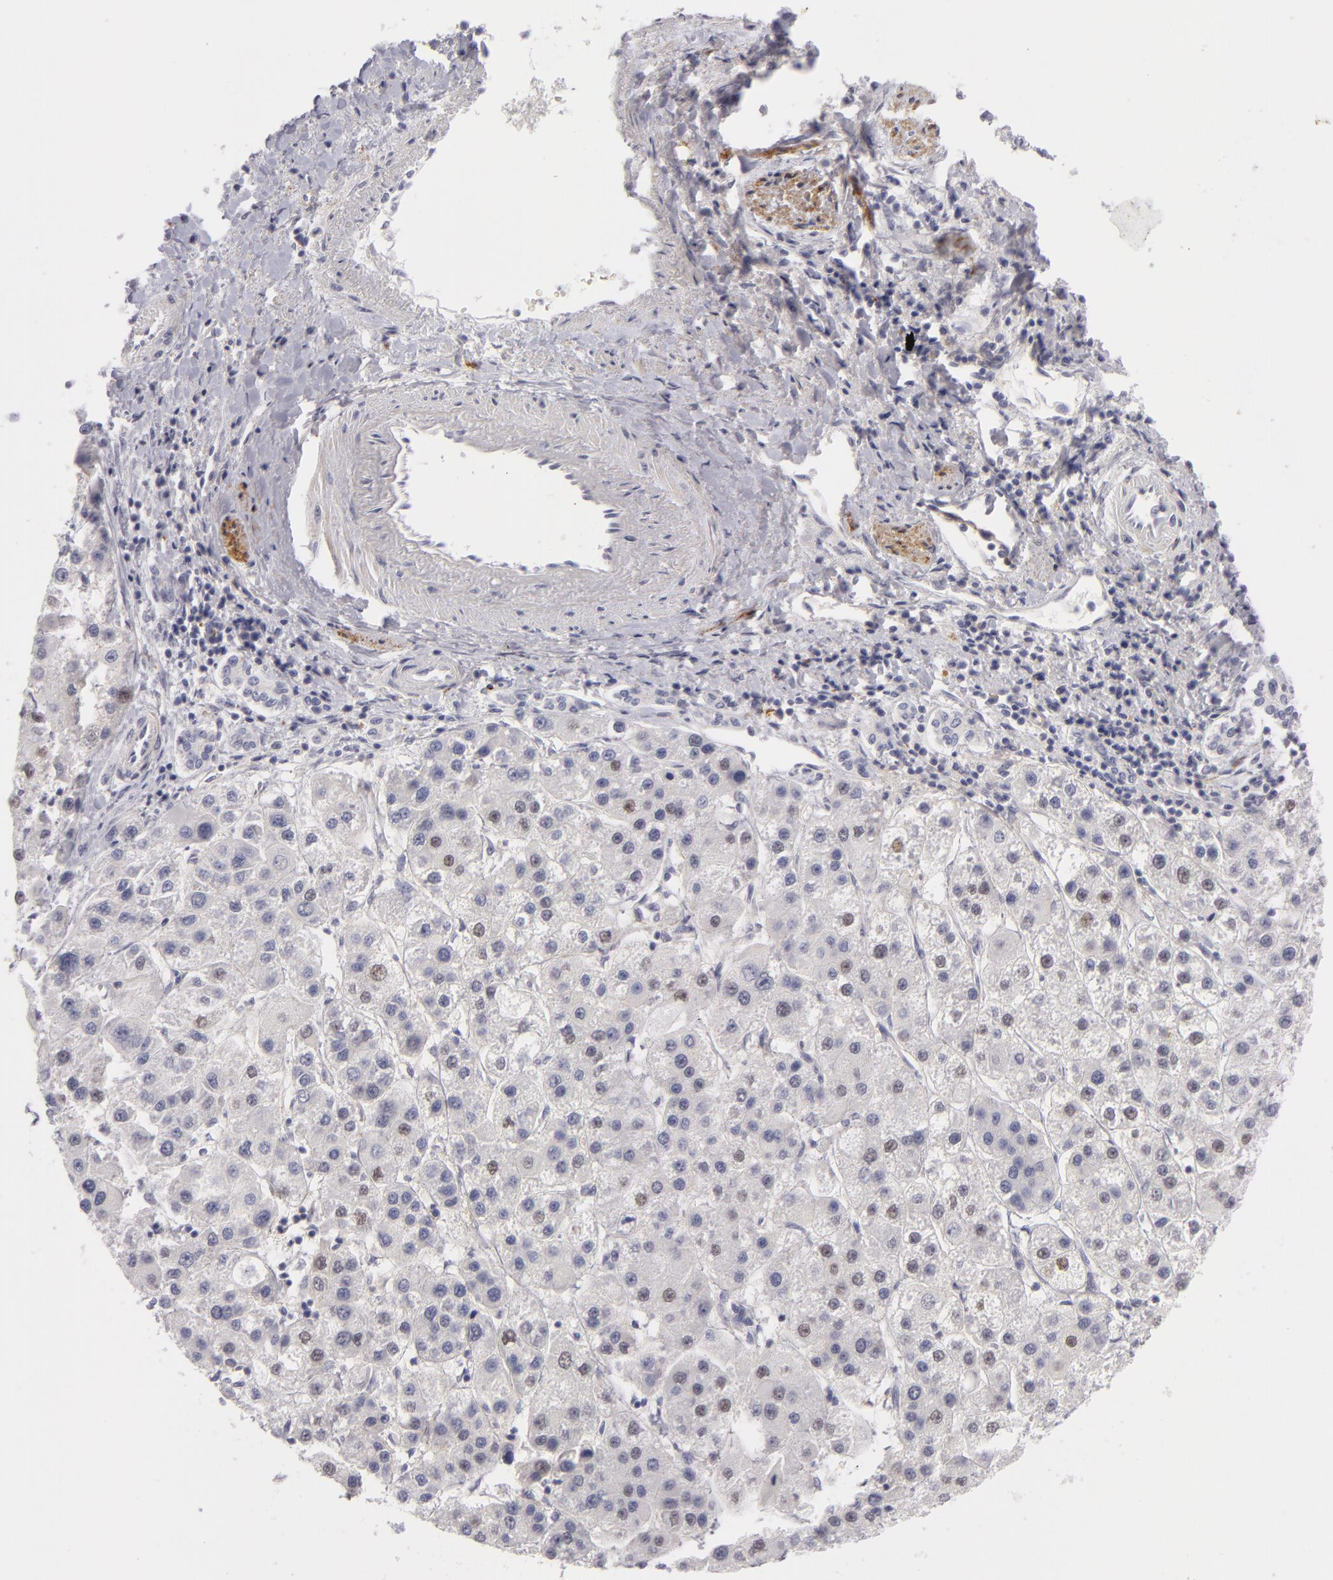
{"staining": {"intensity": "negative", "quantity": "none", "location": "none"}, "tissue": "liver cancer", "cell_type": "Tumor cells", "image_type": "cancer", "snomed": [{"axis": "morphology", "description": "Carcinoma, Hepatocellular, NOS"}, {"axis": "topography", "description": "Liver"}], "caption": "The micrograph exhibits no significant expression in tumor cells of liver hepatocellular carcinoma.", "gene": "NLGN4X", "patient": {"sex": "female", "age": 85}}